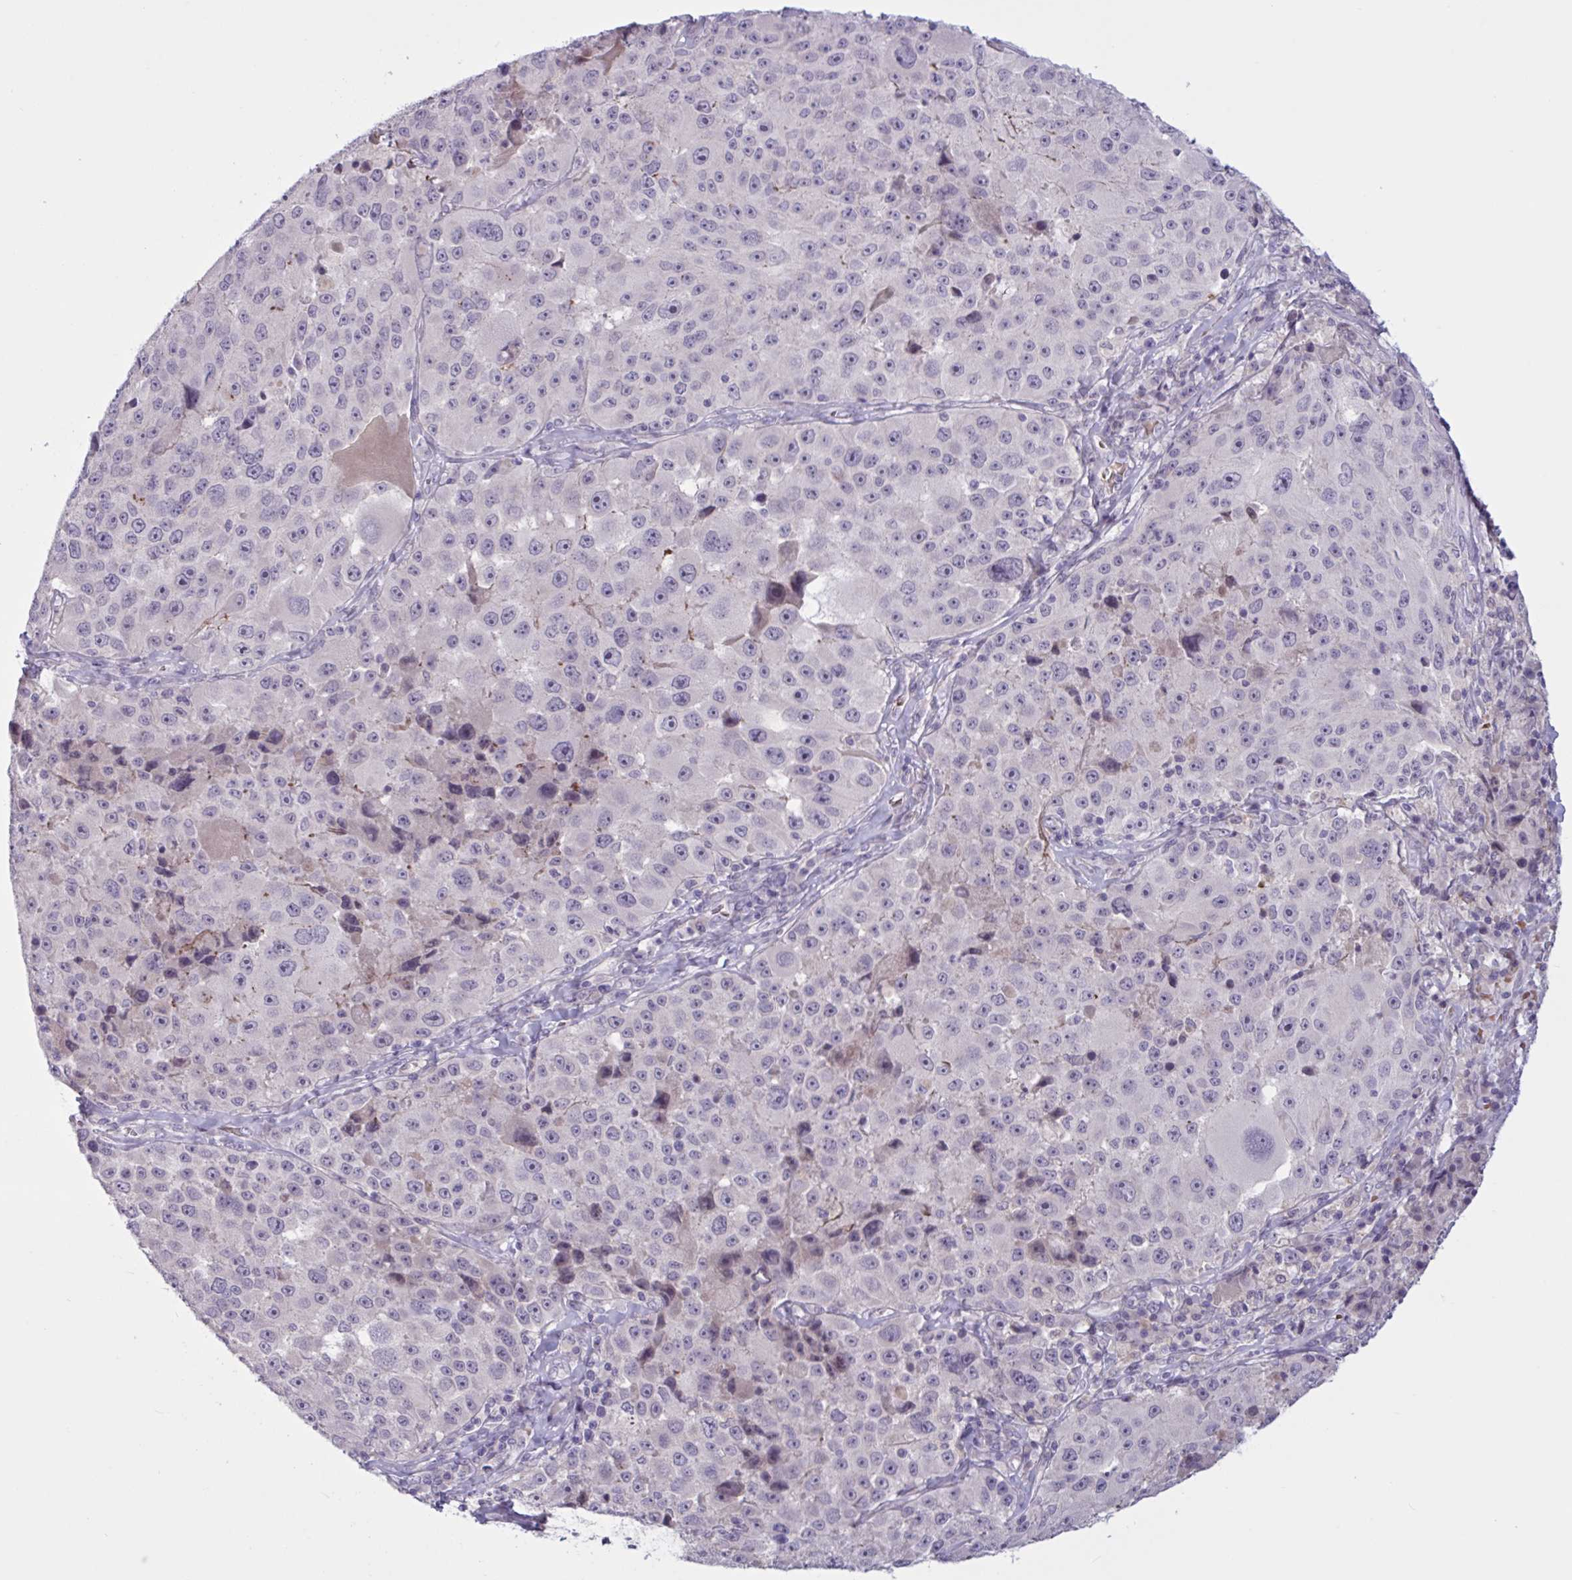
{"staining": {"intensity": "negative", "quantity": "none", "location": "none"}, "tissue": "melanoma", "cell_type": "Tumor cells", "image_type": "cancer", "snomed": [{"axis": "morphology", "description": "Malignant melanoma, Metastatic site"}, {"axis": "topography", "description": "Lymph node"}], "caption": "Malignant melanoma (metastatic site) was stained to show a protein in brown. There is no significant positivity in tumor cells.", "gene": "RFPL4B", "patient": {"sex": "male", "age": 62}}